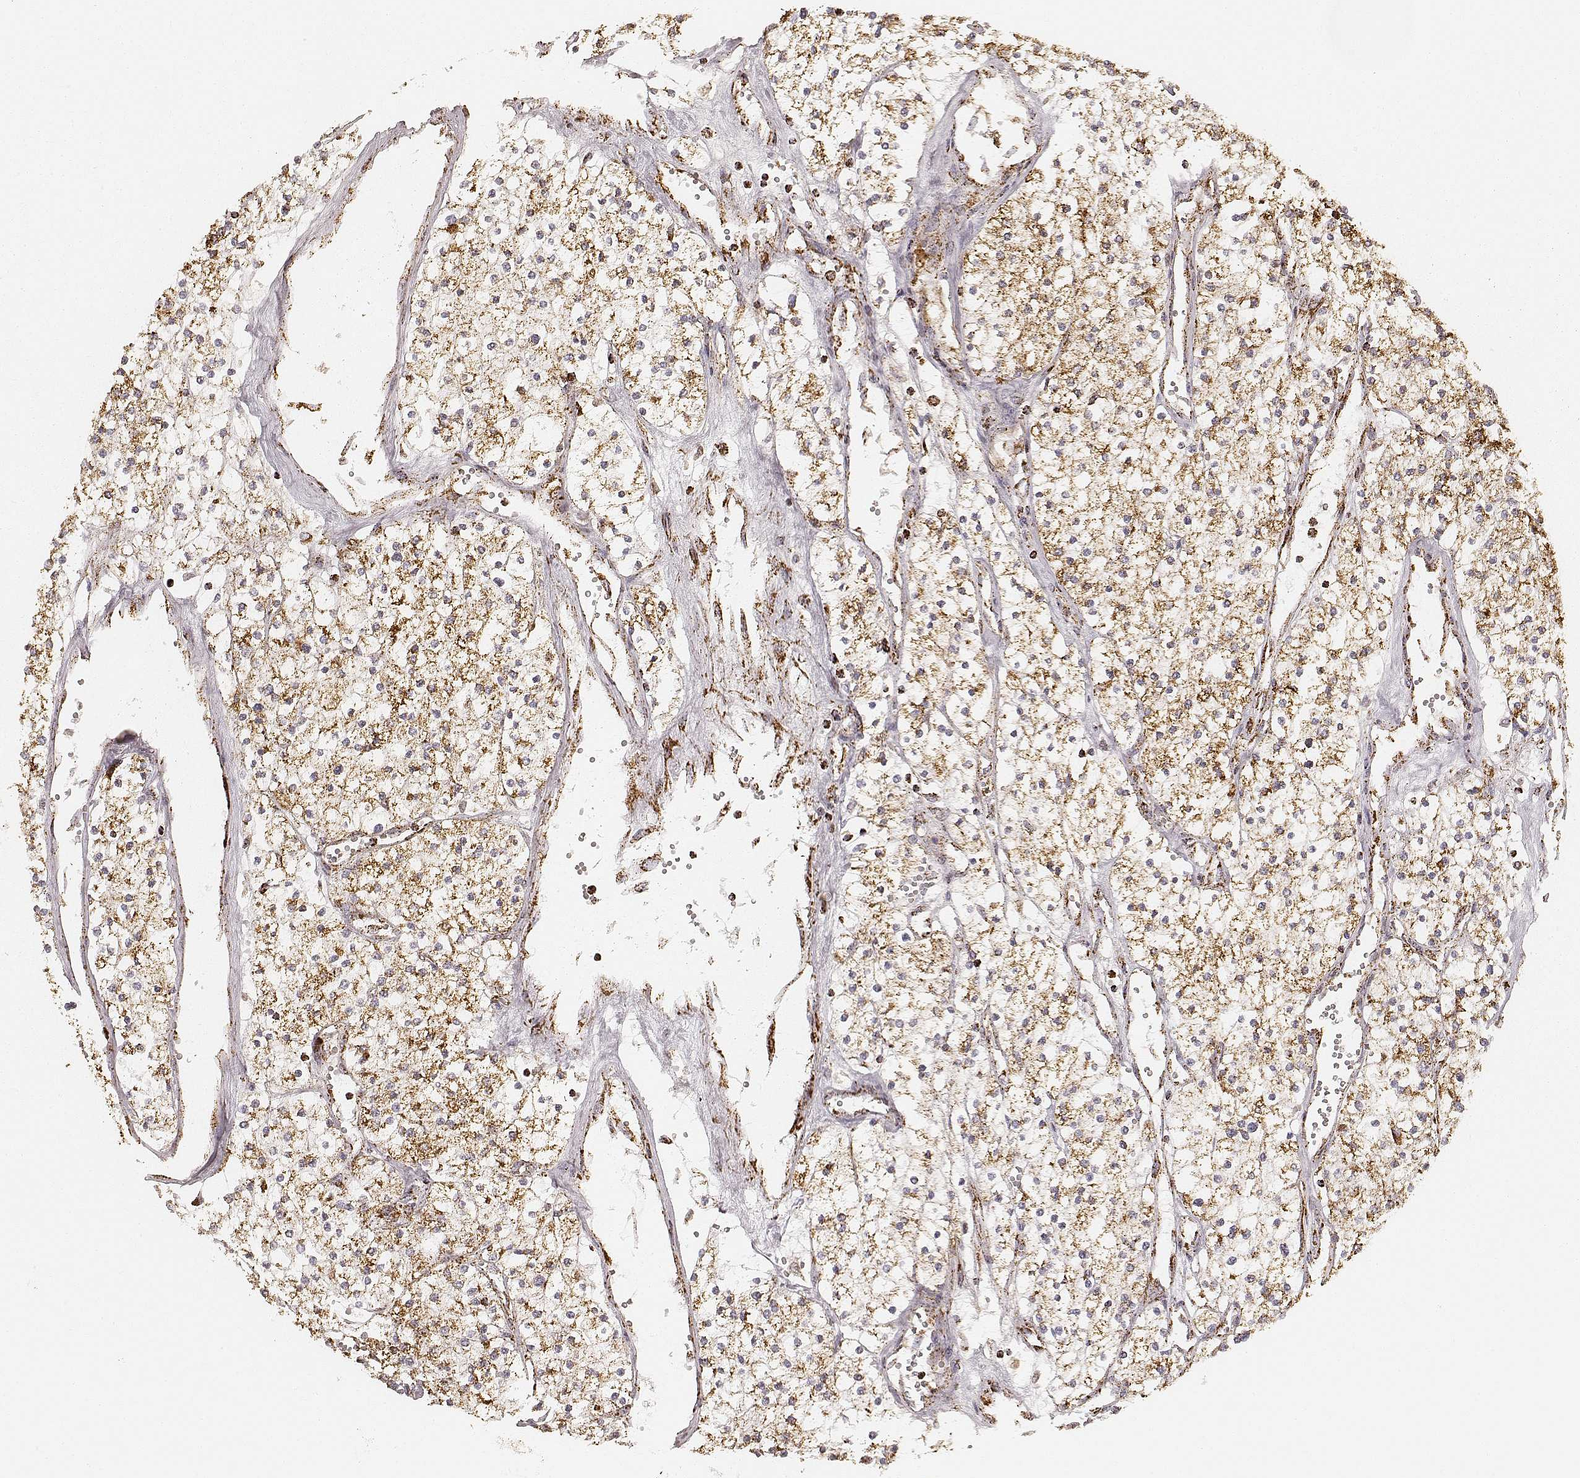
{"staining": {"intensity": "strong", "quantity": ">75%", "location": "cytoplasmic/membranous"}, "tissue": "renal cancer", "cell_type": "Tumor cells", "image_type": "cancer", "snomed": [{"axis": "morphology", "description": "Adenocarcinoma, NOS"}, {"axis": "topography", "description": "Kidney"}], "caption": "Immunohistochemistry (IHC) of adenocarcinoma (renal) displays high levels of strong cytoplasmic/membranous expression in about >75% of tumor cells.", "gene": "CS", "patient": {"sex": "male", "age": 80}}